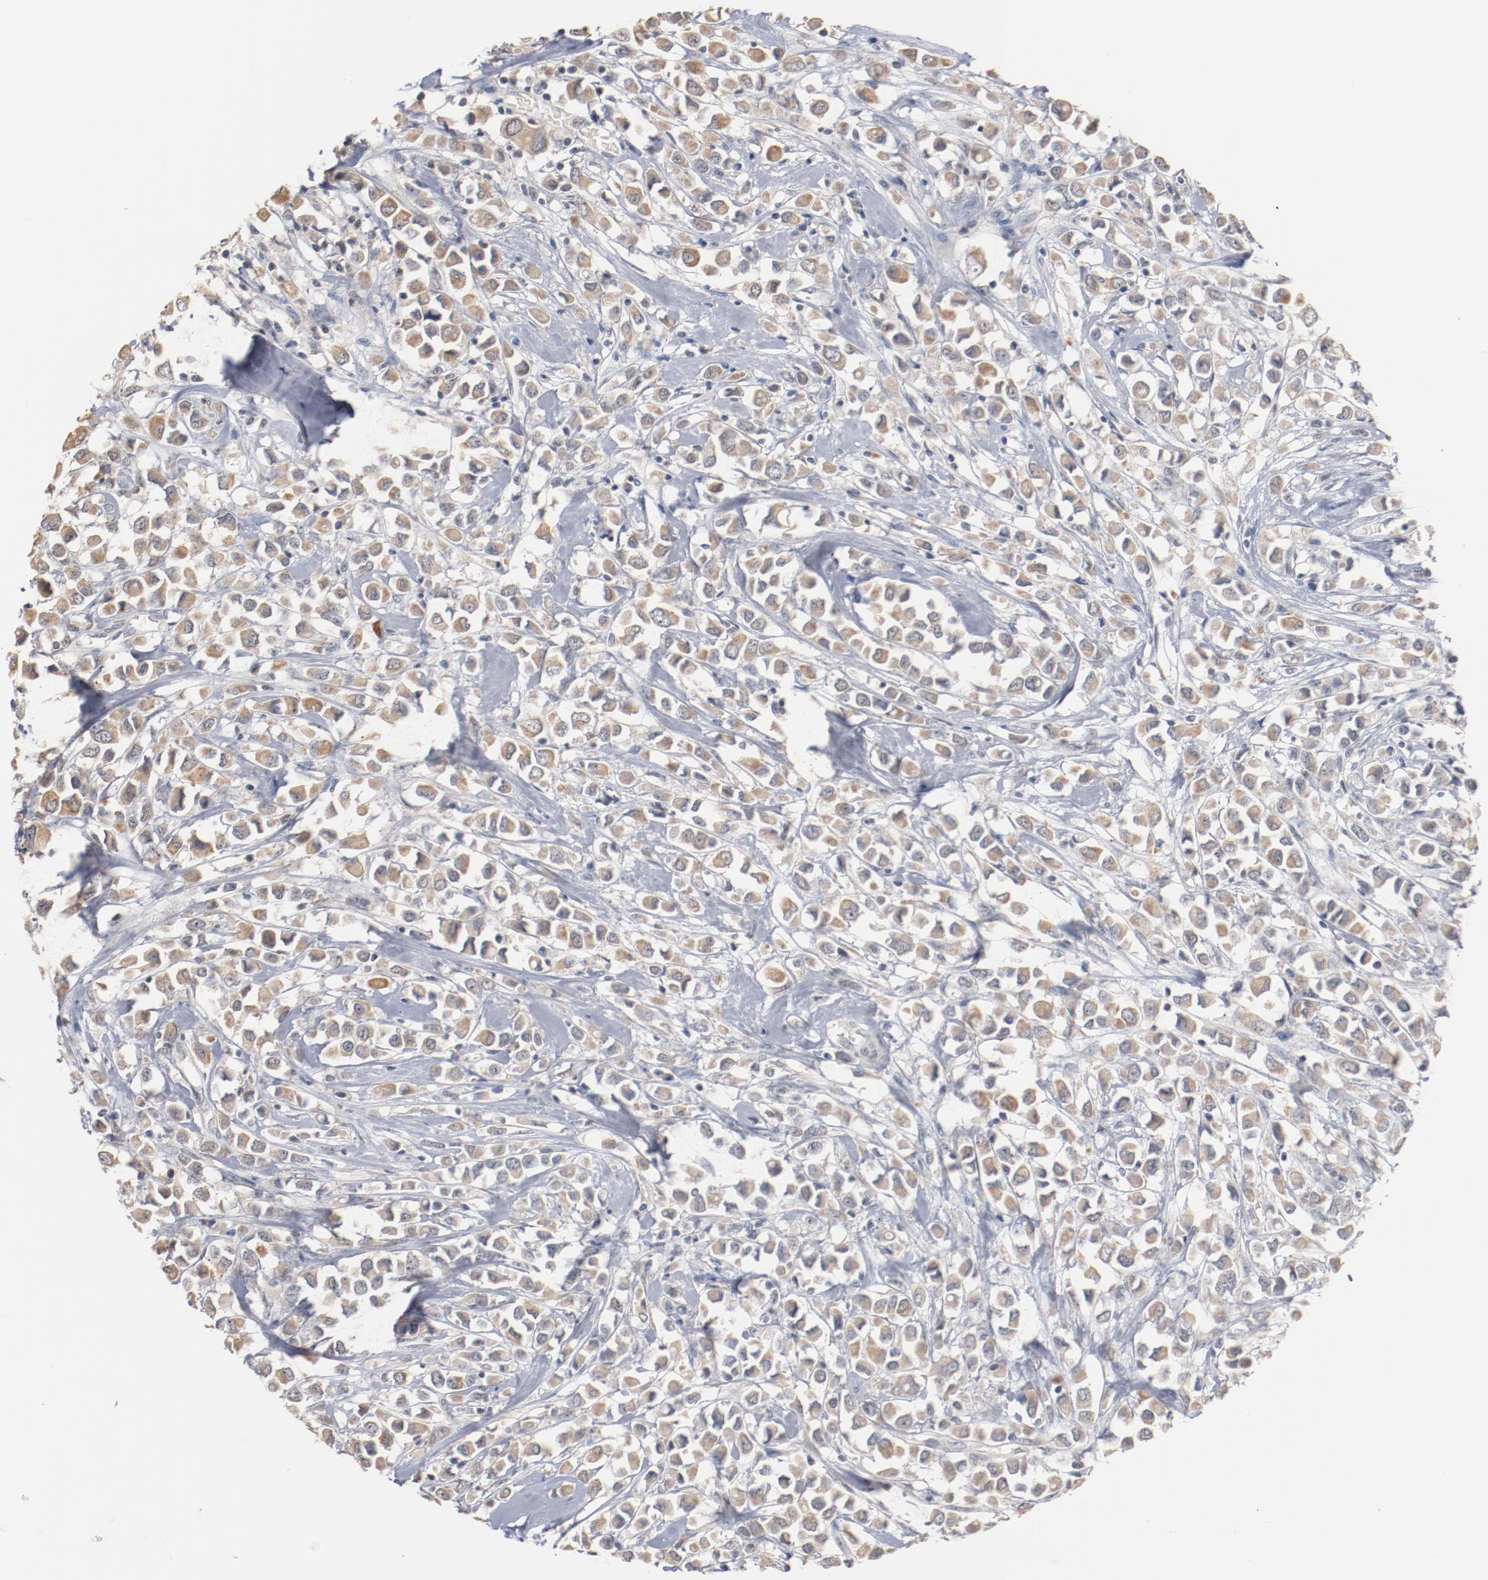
{"staining": {"intensity": "weak", "quantity": "<25%", "location": "cytoplasmic/membranous"}, "tissue": "breast cancer", "cell_type": "Tumor cells", "image_type": "cancer", "snomed": [{"axis": "morphology", "description": "Duct carcinoma"}, {"axis": "topography", "description": "Breast"}], "caption": "Tumor cells are negative for brown protein staining in breast cancer. (Brightfield microscopy of DAB immunohistochemistry at high magnification).", "gene": "ERICH1", "patient": {"sex": "female", "age": 61}}